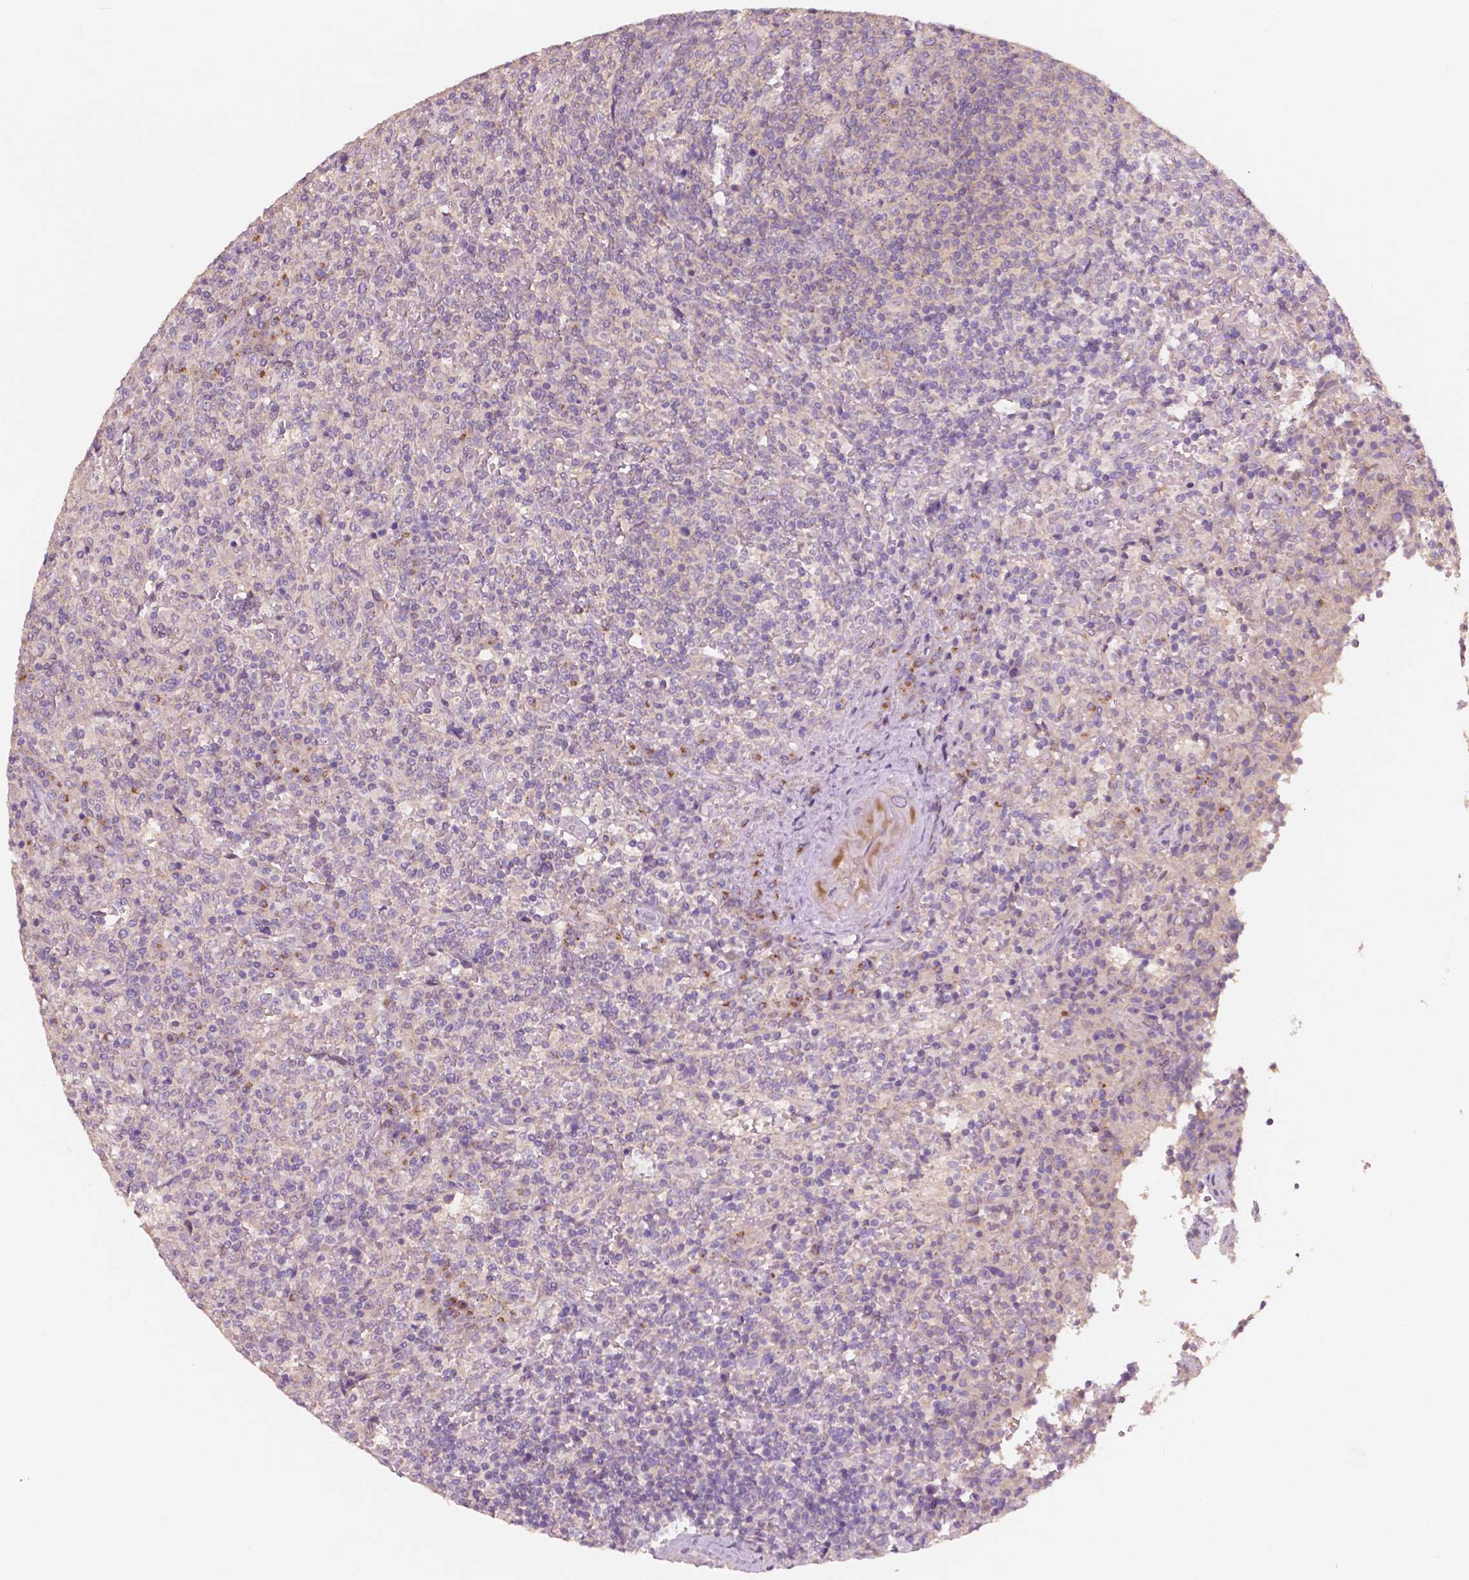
{"staining": {"intensity": "negative", "quantity": "none", "location": "none"}, "tissue": "lymphoma", "cell_type": "Tumor cells", "image_type": "cancer", "snomed": [{"axis": "morphology", "description": "Malignant lymphoma, non-Hodgkin's type, Low grade"}, {"axis": "topography", "description": "Spleen"}], "caption": "Immunohistochemical staining of human low-grade malignant lymphoma, non-Hodgkin's type reveals no significant staining in tumor cells.", "gene": "CHPT1", "patient": {"sex": "male", "age": 62}}